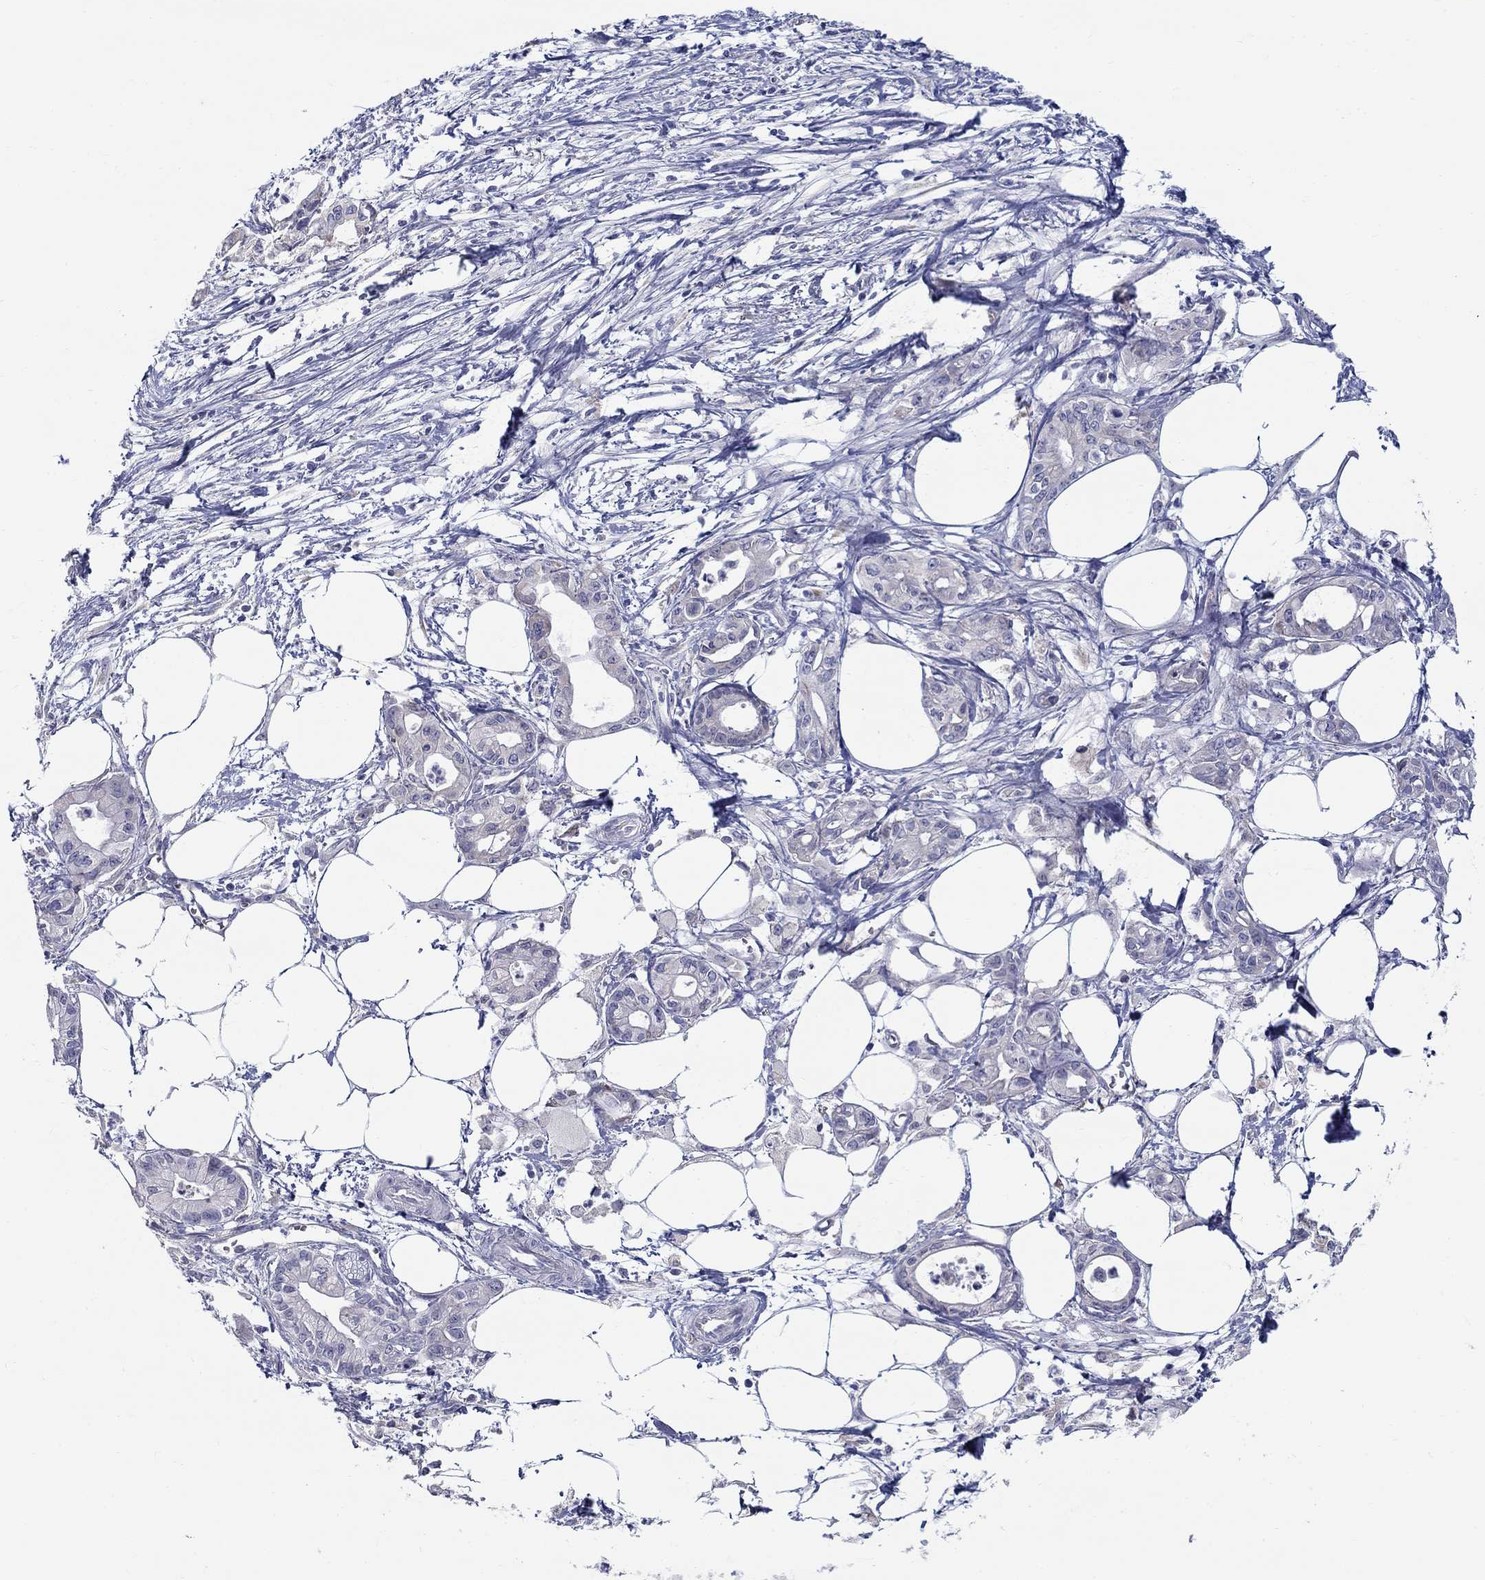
{"staining": {"intensity": "negative", "quantity": "none", "location": "none"}, "tissue": "pancreatic cancer", "cell_type": "Tumor cells", "image_type": "cancer", "snomed": [{"axis": "morphology", "description": "Adenocarcinoma, NOS"}, {"axis": "topography", "description": "Pancreas"}], "caption": "Protein analysis of adenocarcinoma (pancreatic) shows no significant expression in tumor cells.", "gene": "QRFPR", "patient": {"sex": "male", "age": 71}}